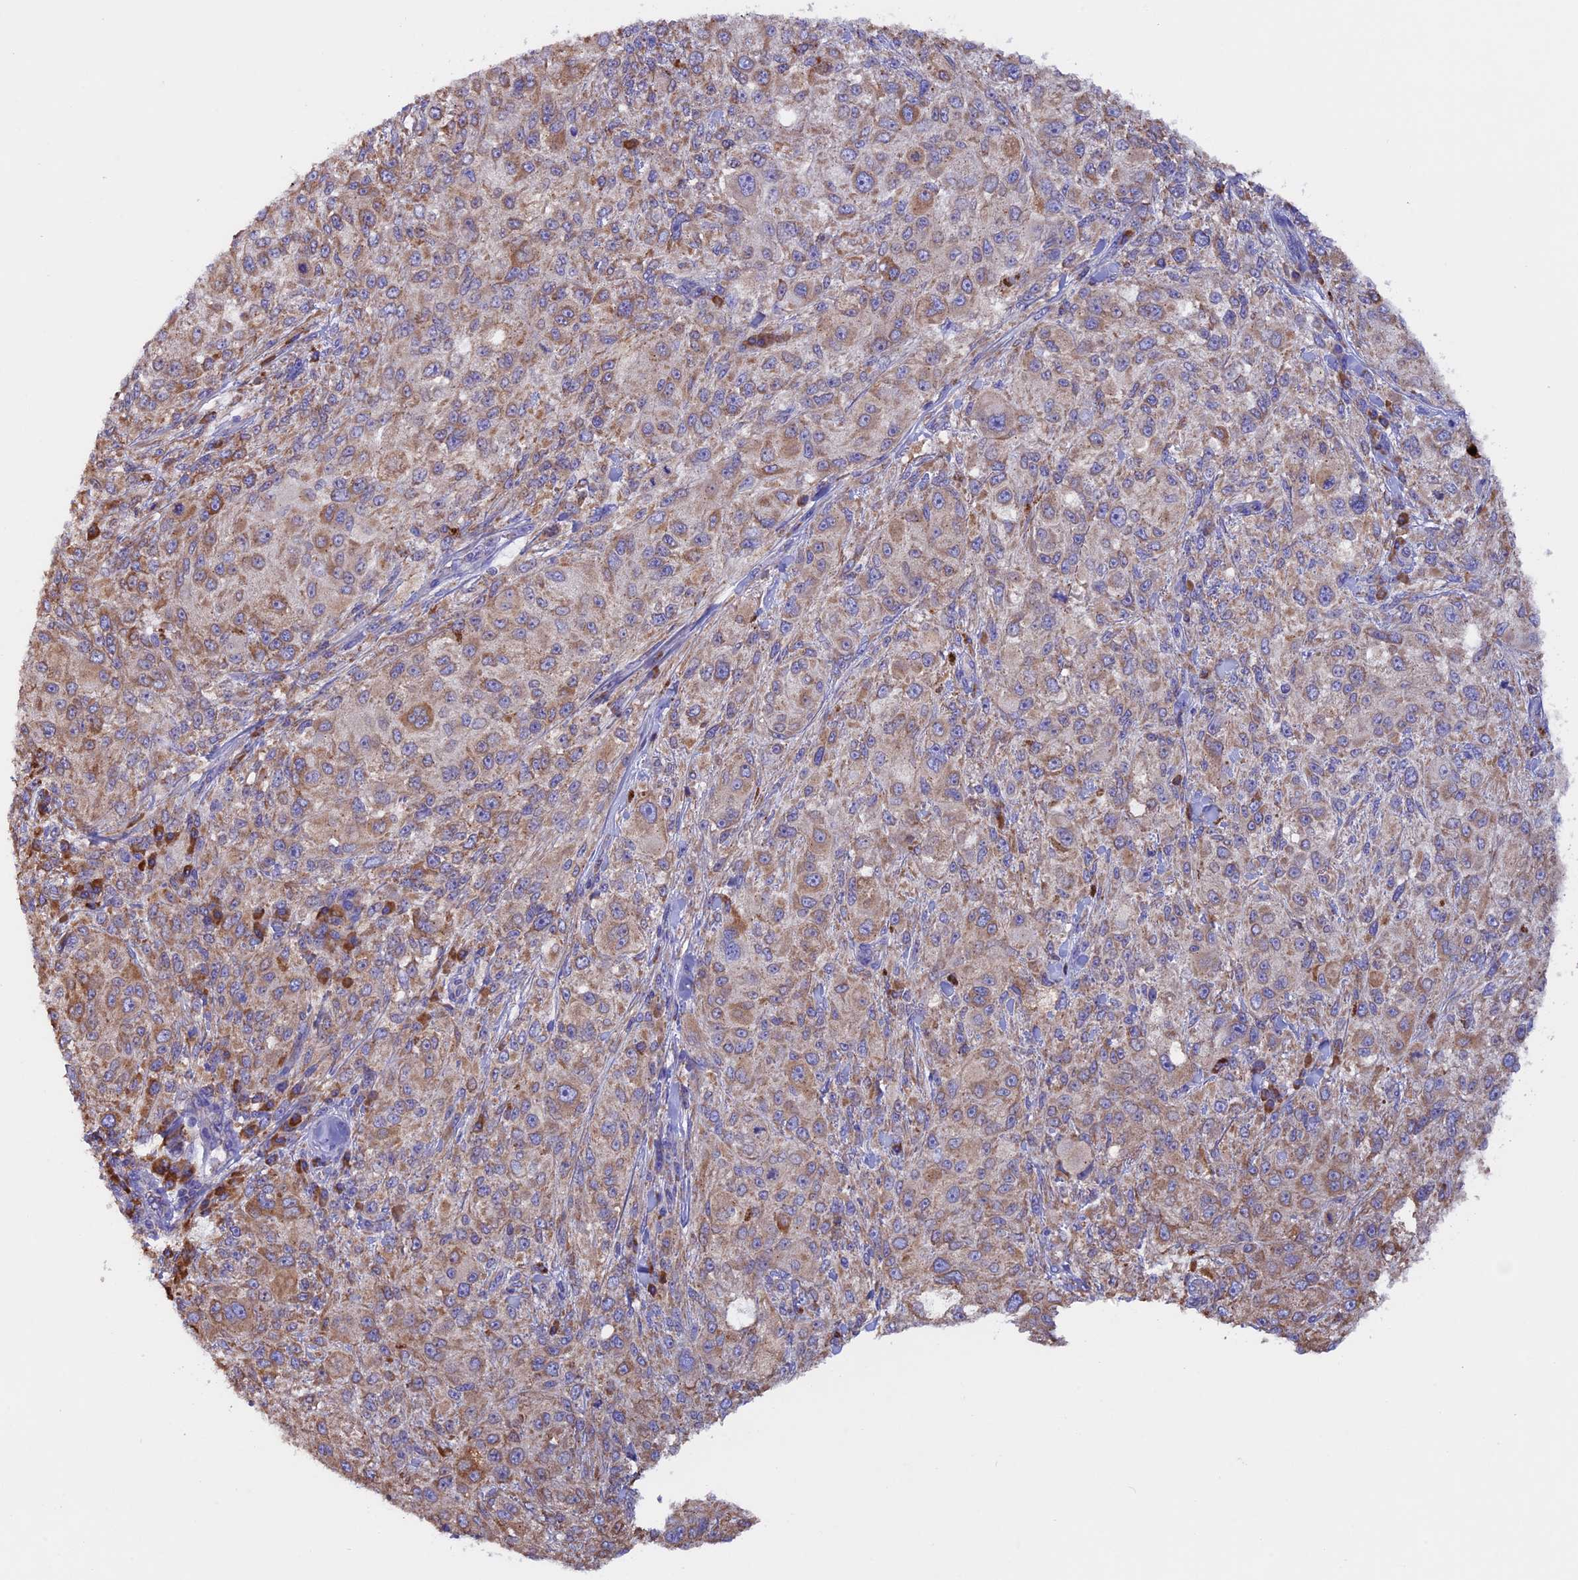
{"staining": {"intensity": "moderate", "quantity": ">75%", "location": "cytoplasmic/membranous"}, "tissue": "melanoma", "cell_type": "Tumor cells", "image_type": "cancer", "snomed": [{"axis": "morphology", "description": "Necrosis, NOS"}, {"axis": "morphology", "description": "Malignant melanoma, NOS"}, {"axis": "topography", "description": "Skin"}], "caption": "The micrograph shows a brown stain indicating the presence of a protein in the cytoplasmic/membranous of tumor cells in melanoma. The staining is performed using DAB brown chromogen to label protein expression. The nuclei are counter-stained blue using hematoxylin.", "gene": "BTBD3", "patient": {"sex": "female", "age": 87}}